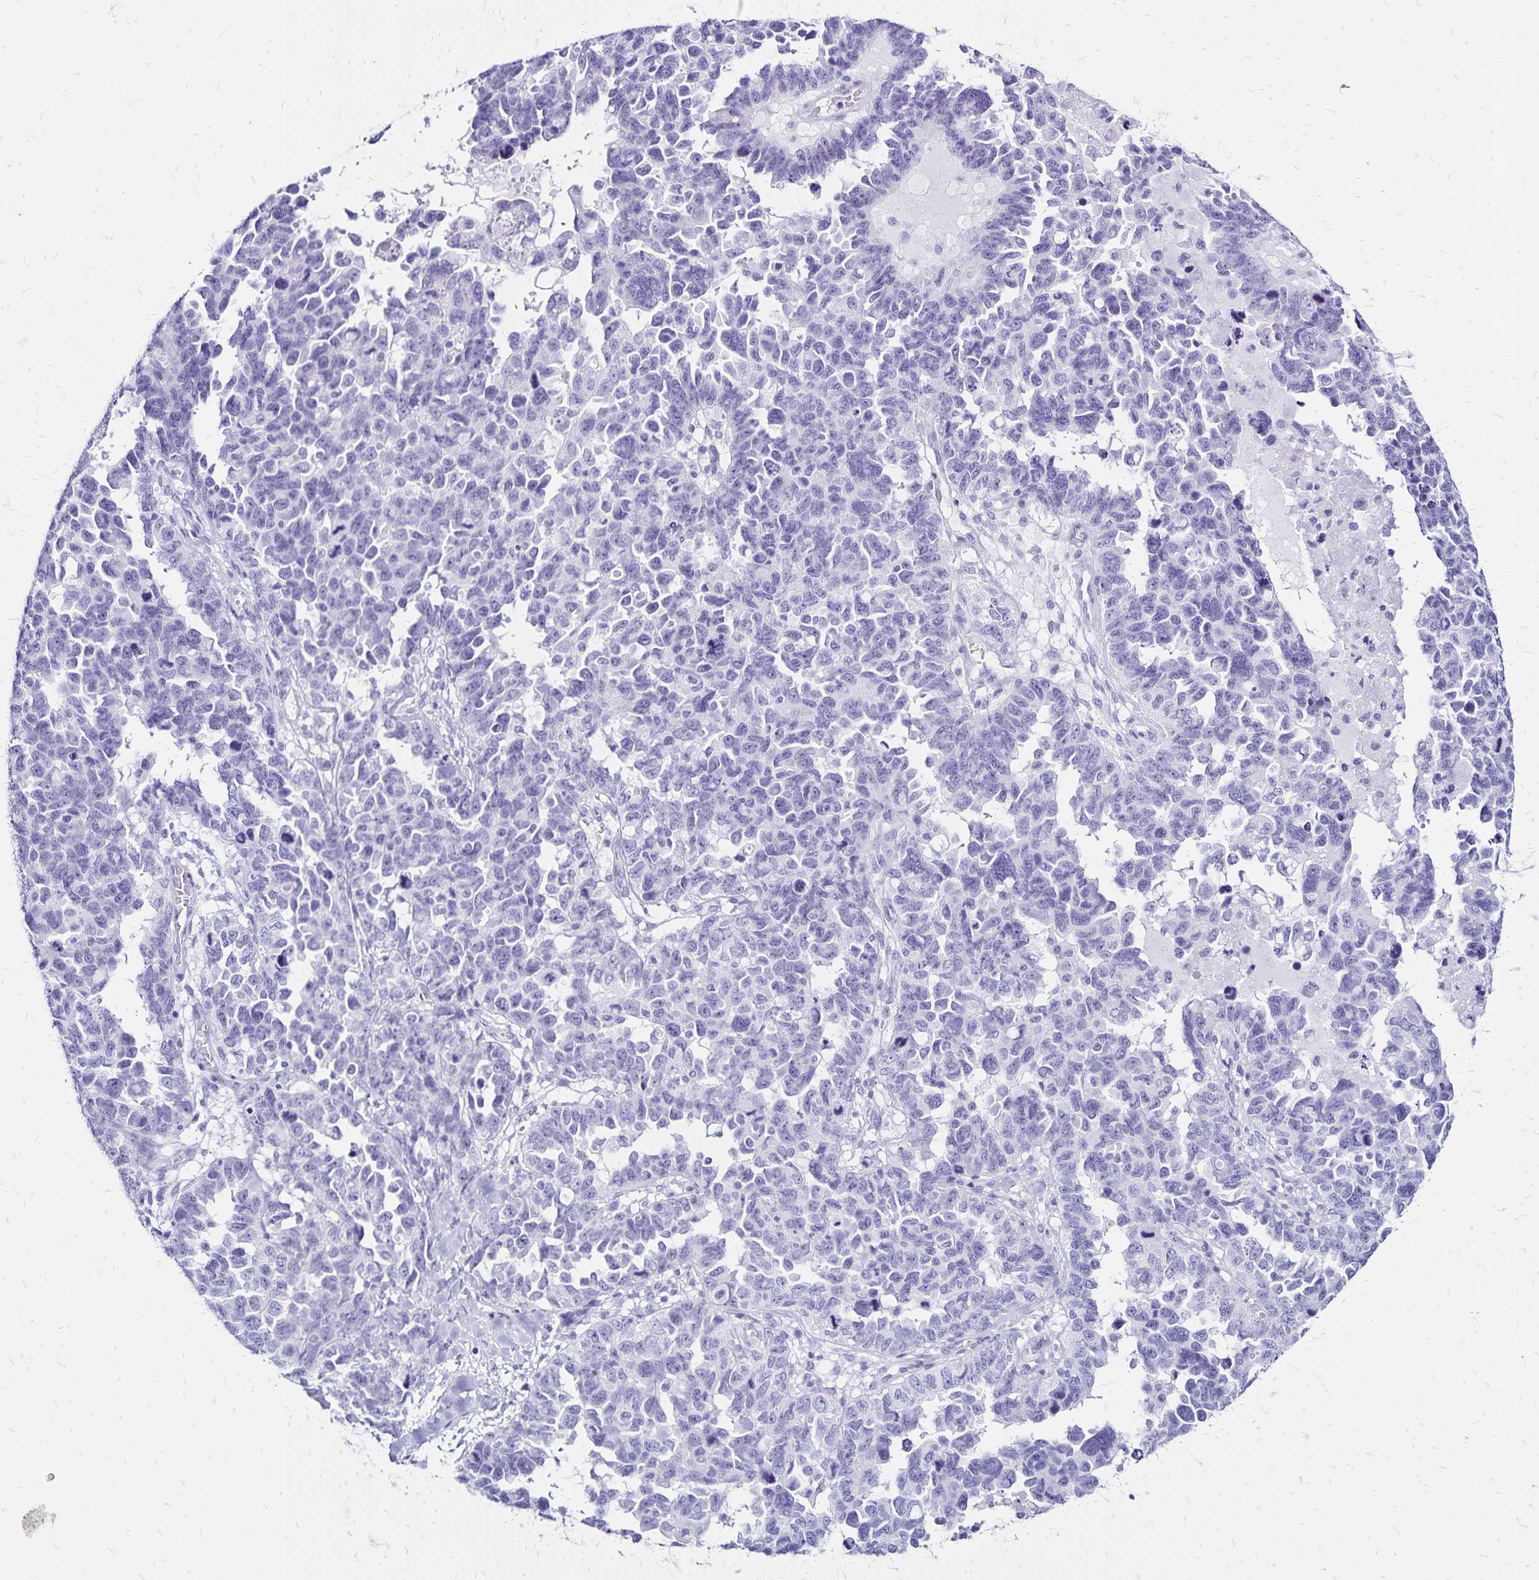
{"staining": {"intensity": "negative", "quantity": "none", "location": "none"}, "tissue": "ovarian cancer", "cell_type": "Tumor cells", "image_type": "cancer", "snomed": [{"axis": "morphology", "description": "Cystadenocarcinoma, serous, NOS"}, {"axis": "topography", "description": "Ovary"}], "caption": "IHC micrograph of neoplastic tissue: ovarian cancer stained with DAB (3,3'-diaminobenzidine) displays no significant protein positivity in tumor cells.", "gene": "LIN28B", "patient": {"sex": "female", "age": 69}}